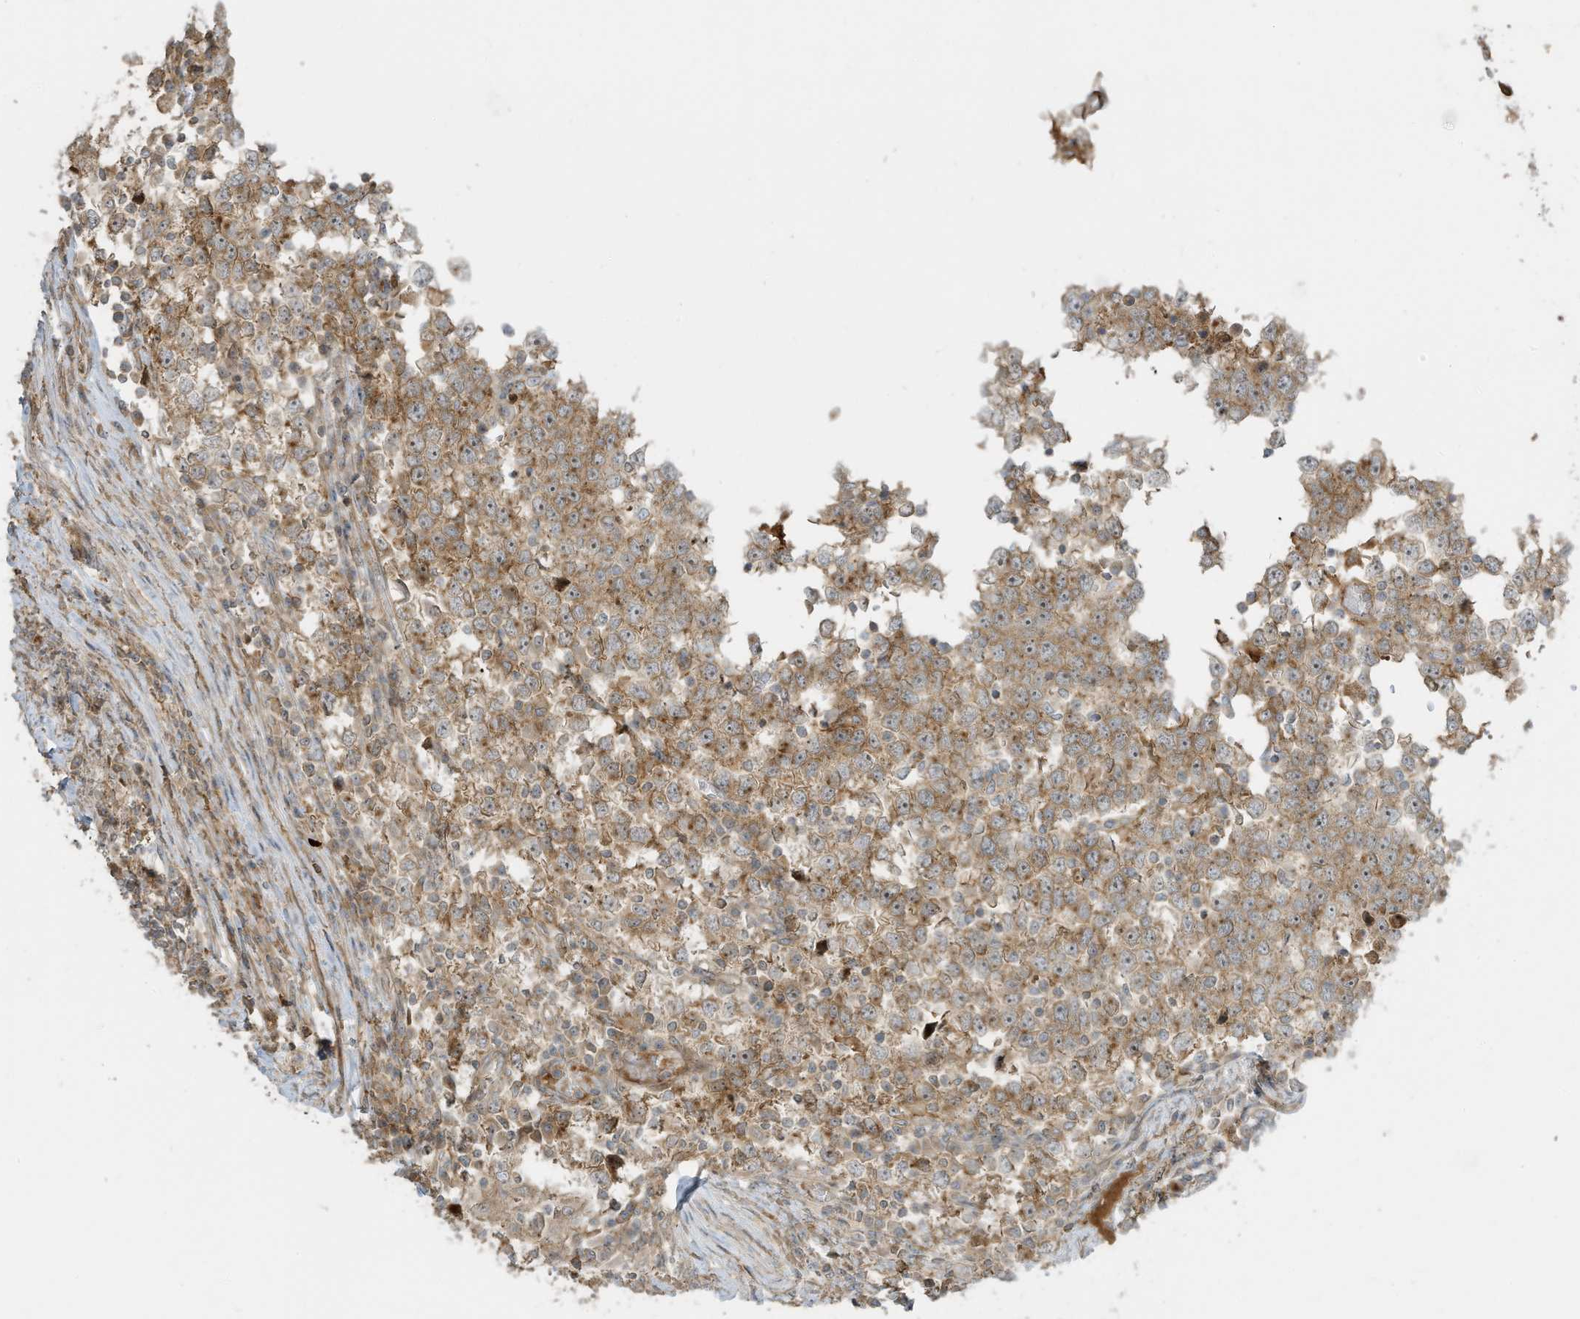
{"staining": {"intensity": "moderate", "quantity": ">75%", "location": "cytoplasmic/membranous"}, "tissue": "testis cancer", "cell_type": "Tumor cells", "image_type": "cancer", "snomed": [{"axis": "morphology", "description": "Seminoma, NOS"}, {"axis": "topography", "description": "Testis"}], "caption": "Tumor cells exhibit medium levels of moderate cytoplasmic/membranous staining in about >75% of cells in testis seminoma.", "gene": "ENTR1", "patient": {"sex": "male", "age": 65}}